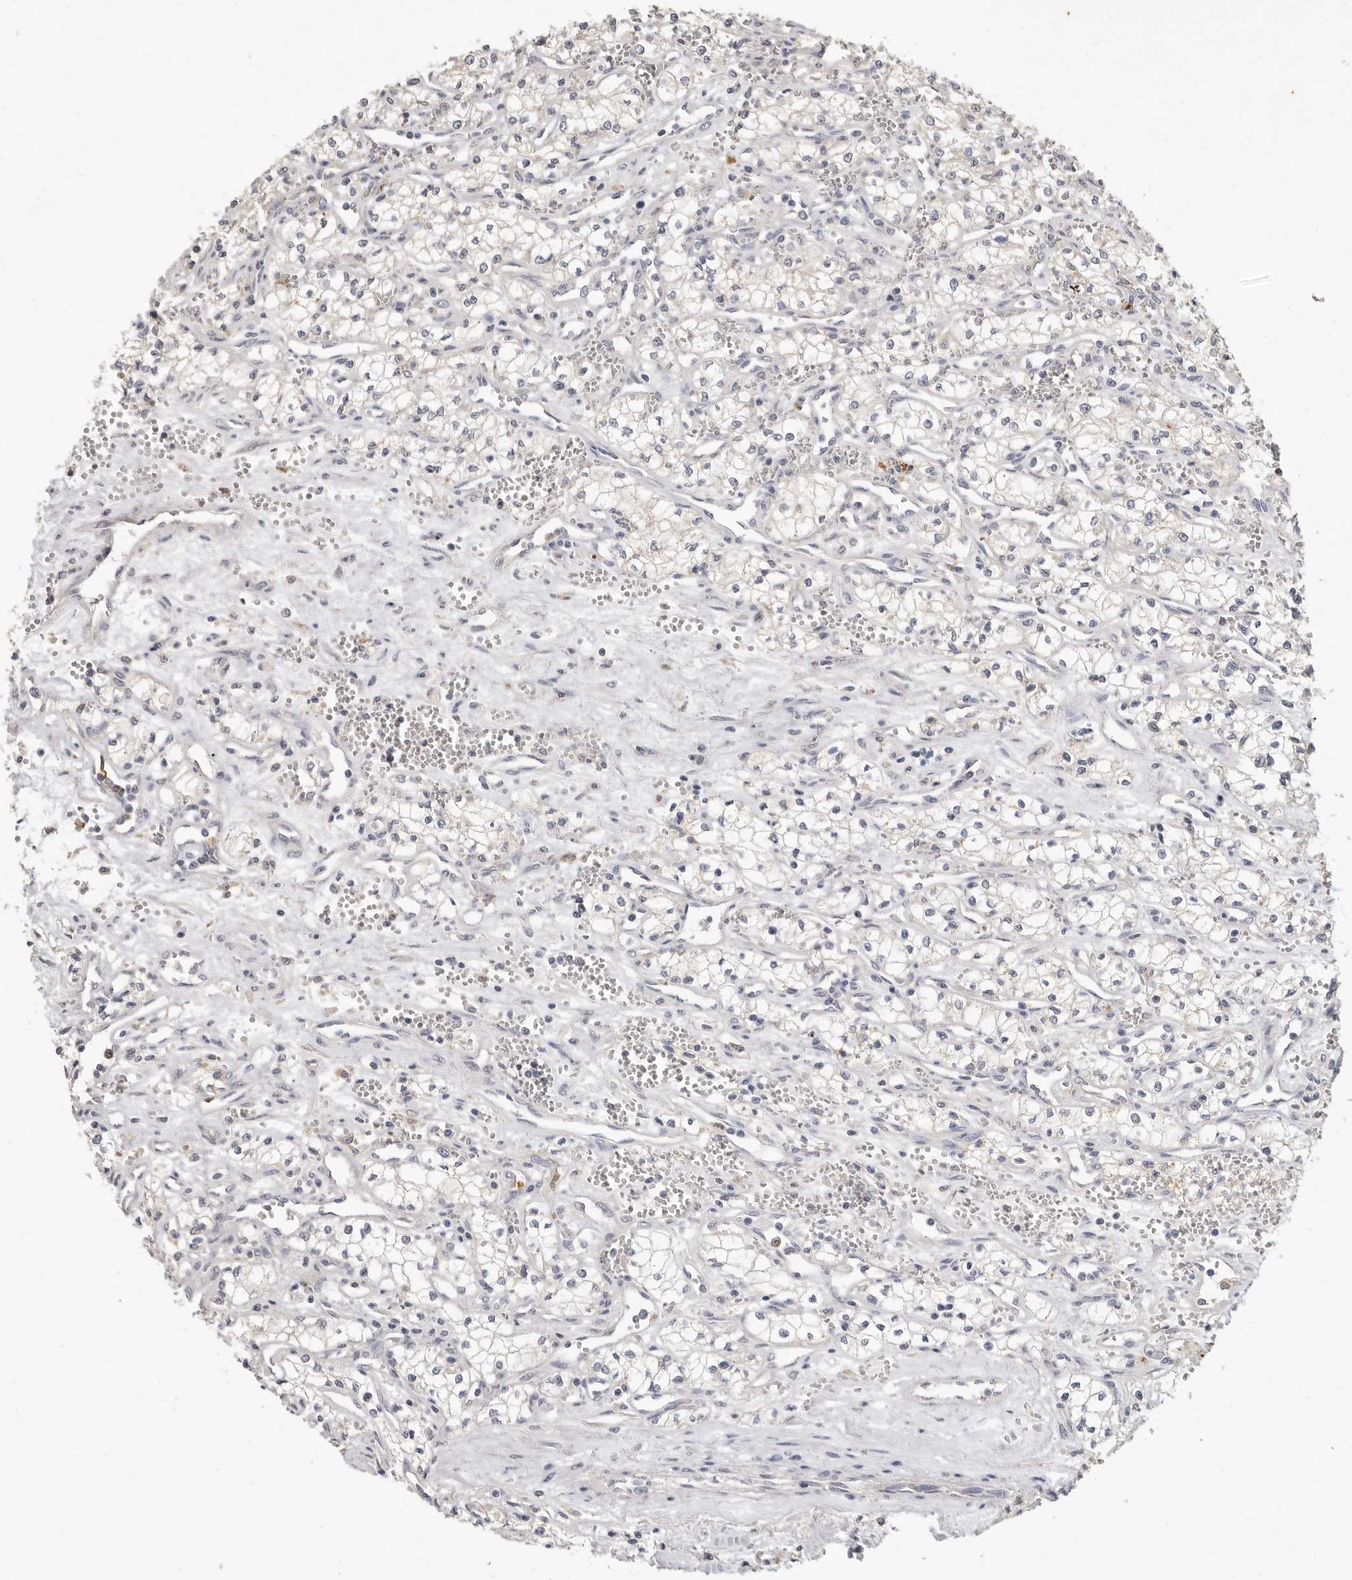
{"staining": {"intensity": "negative", "quantity": "none", "location": "none"}, "tissue": "renal cancer", "cell_type": "Tumor cells", "image_type": "cancer", "snomed": [{"axis": "morphology", "description": "Adenocarcinoma, NOS"}, {"axis": "topography", "description": "Kidney"}], "caption": "DAB immunohistochemical staining of renal cancer shows no significant expression in tumor cells.", "gene": "LTBR", "patient": {"sex": "male", "age": 59}}